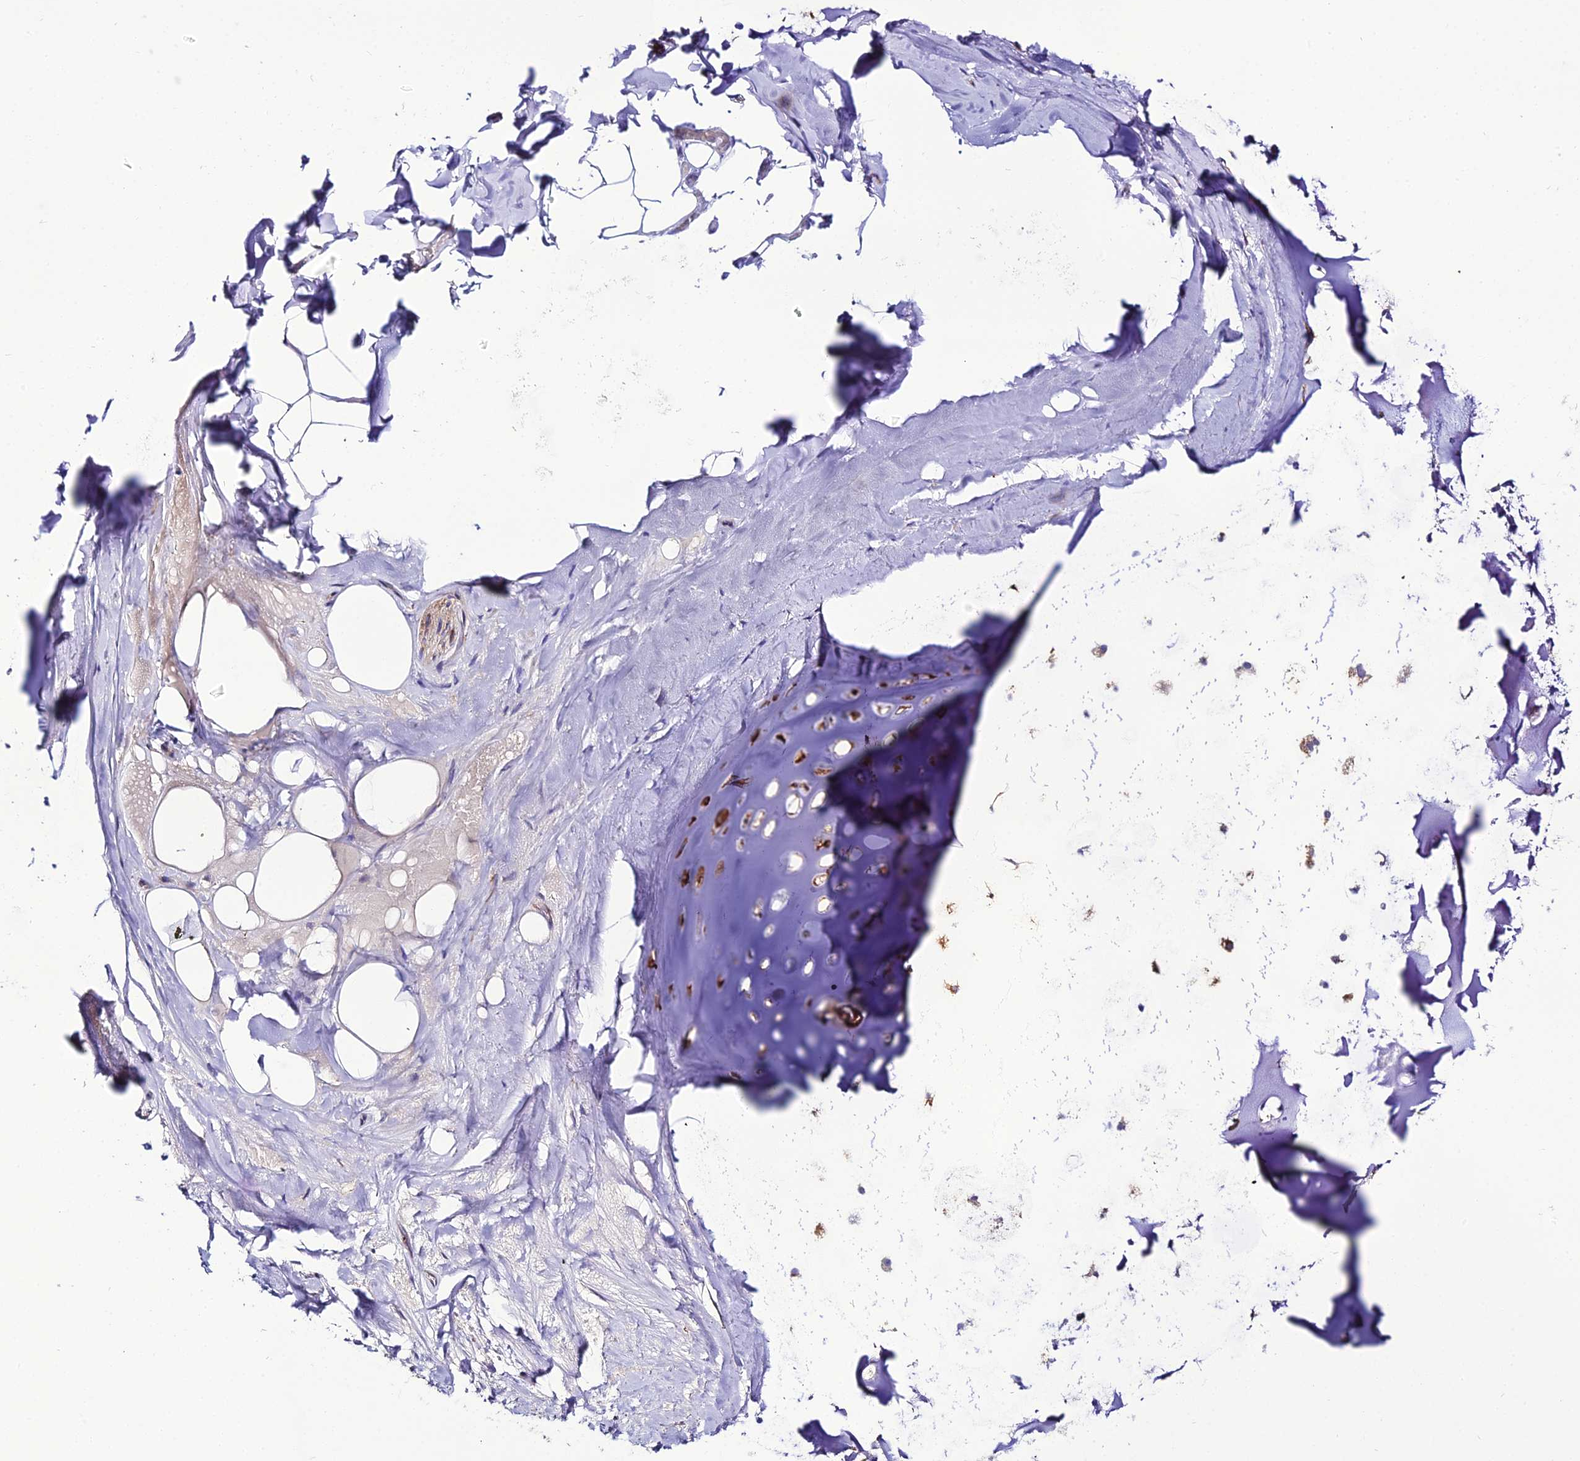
{"staining": {"intensity": "negative", "quantity": "none", "location": "none"}, "tissue": "adipose tissue", "cell_type": "Adipocytes", "image_type": "normal", "snomed": [{"axis": "morphology", "description": "Normal tissue, NOS"}, {"axis": "topography", "description": "Cartilage tissue"}], "caption": "An IHC histopathology image of benign adipose tissue is shown. There is no staining in adipocytes of adipose tissue. (DAB immunohistochemistry (IHC) with hematoxylin counter stain).", "gene": "MB21D2", "patient": {"sex": "male", "age": 66}}